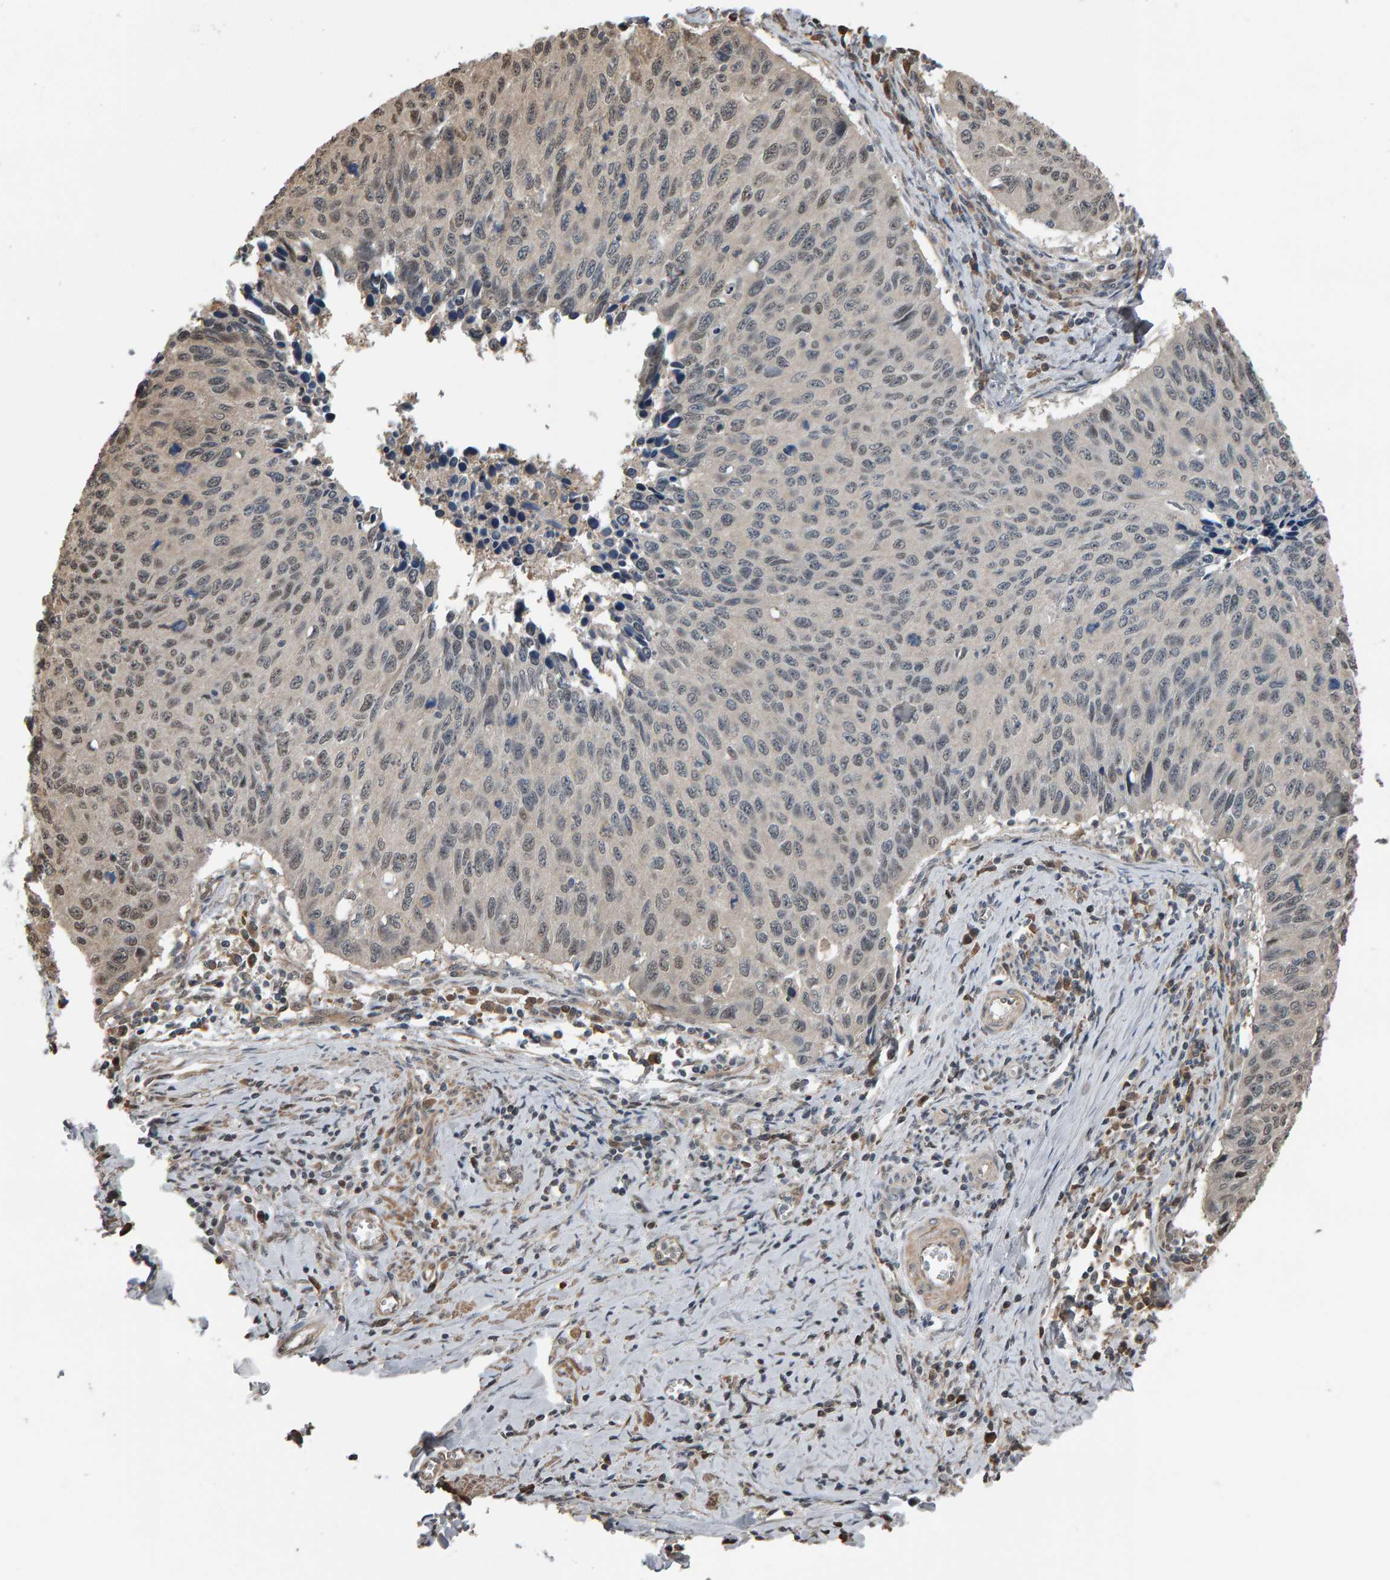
{"staining": {"intensity": "weak", "quantity": "<25%", "location": "cytoplasmic/membranous"}, "tissue": "cervical cancer", "cell_type": "Tumor cells", "image_type": "cancer", "snomed": [{"axis": "morphology", "description": "Squamous cell carcinoma, NOS"}, {"axis": "topography", "description": "Cervix"}], "caption": "Immunohistochemical staining of human squamous cell carcinoma (cervical) demonstrates no significant positivity in tumor cells.", "gene": "COASY", "patient": {"sex": "female", "age": 53}}